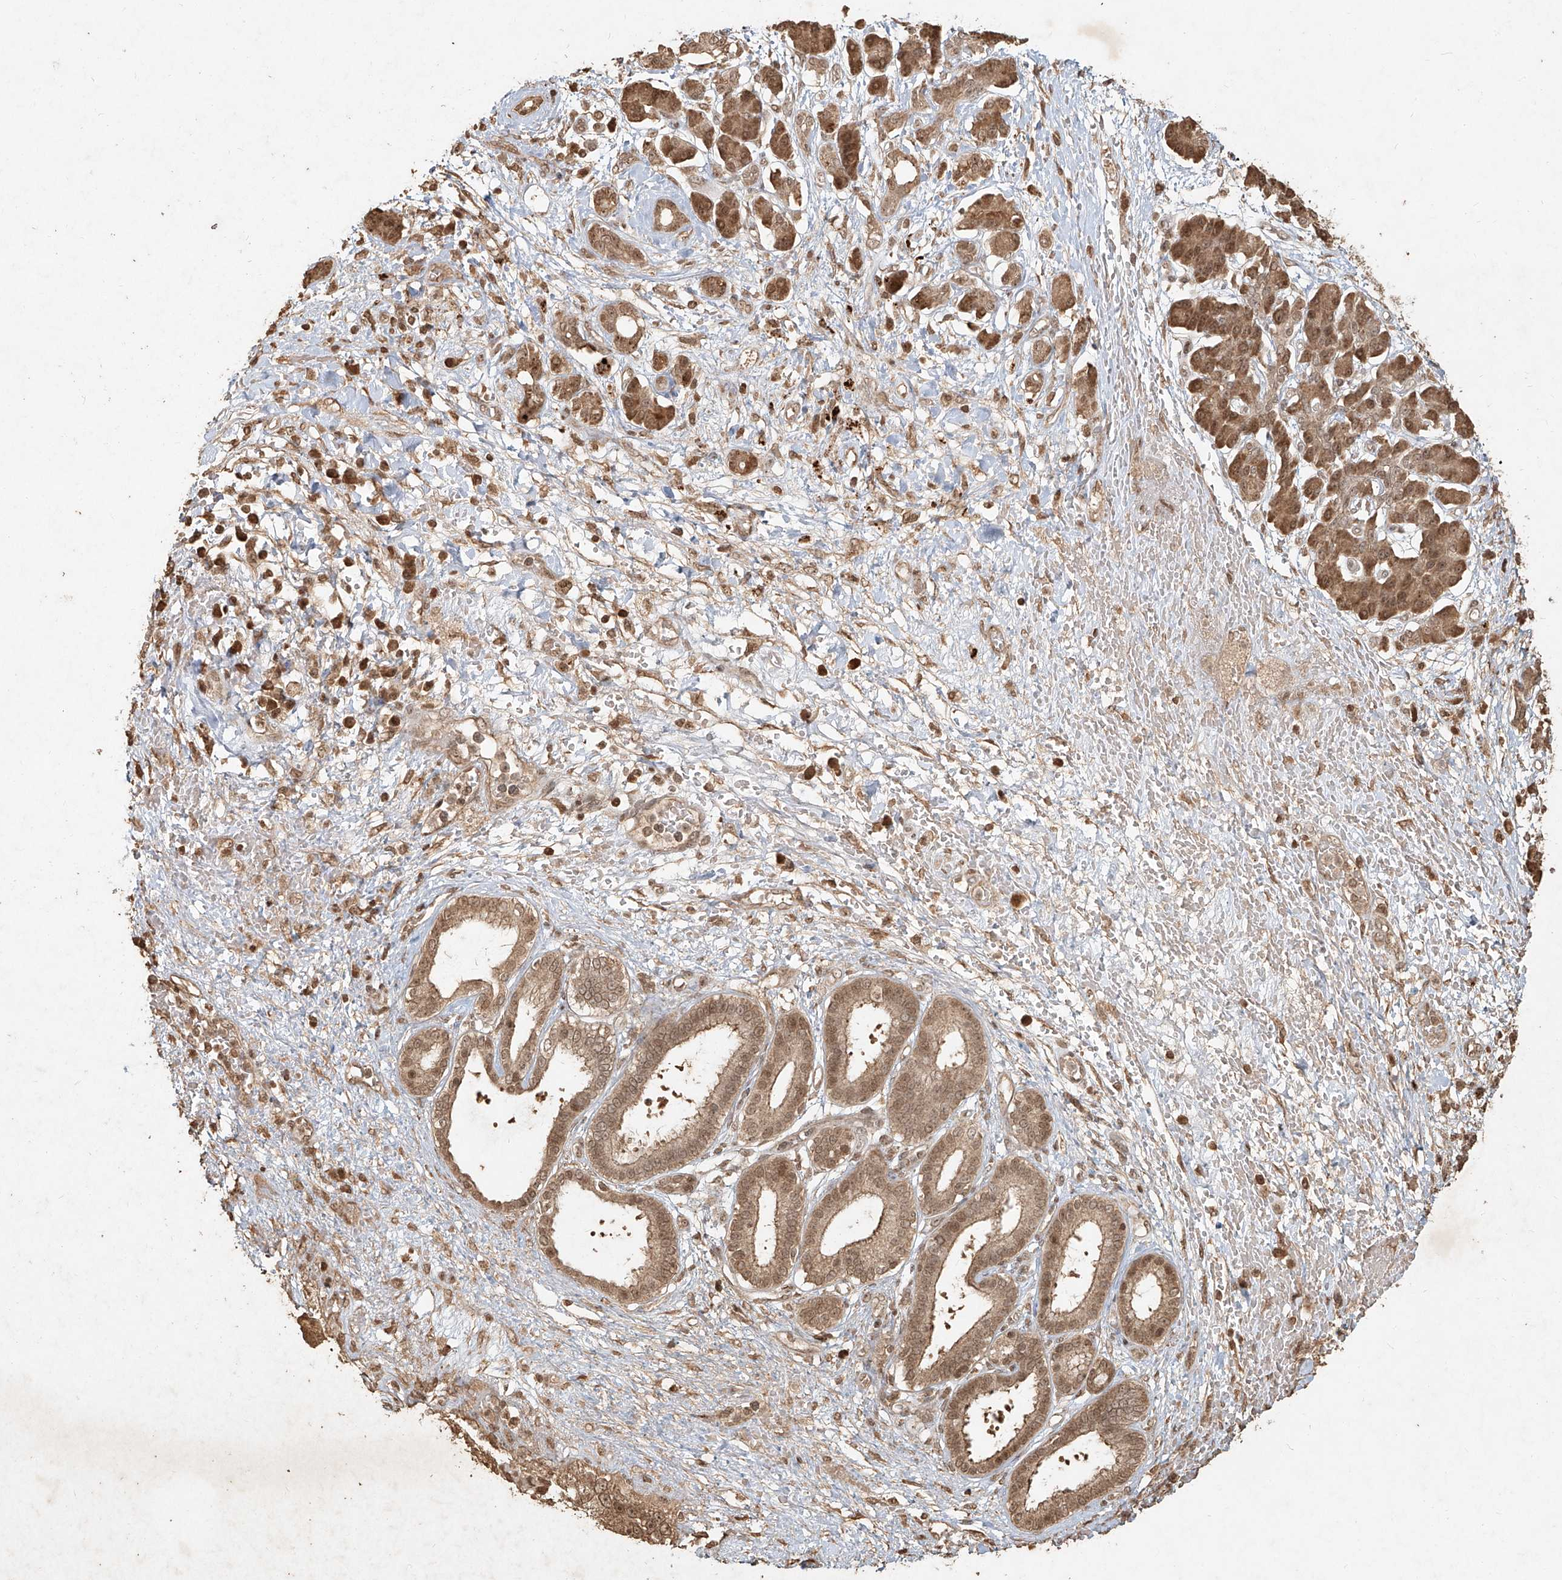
{"staining": {"intensity": "moderate", "quantity": ">75%", "location": "cytoplasmic/membranous,nuclear"}, "tissue": "pancreatic cancer", "cell_type": "Tumor cells", "image_type": "cancer", "snomed": [{"axis": "morphology", "description": "Adenocarcinoma, NOS"}, {"axis": "topography", "description": "Pancreas"}], "caption": "Approximately >75% of tumor cells in pancreatic cancer show moderate cytoplasmic/membranous and nuclear protein positivity as visualized by brown immunohistochemical staining.", "gene": "UBE2K", "patient": {"sex": "female", "age": 56}}